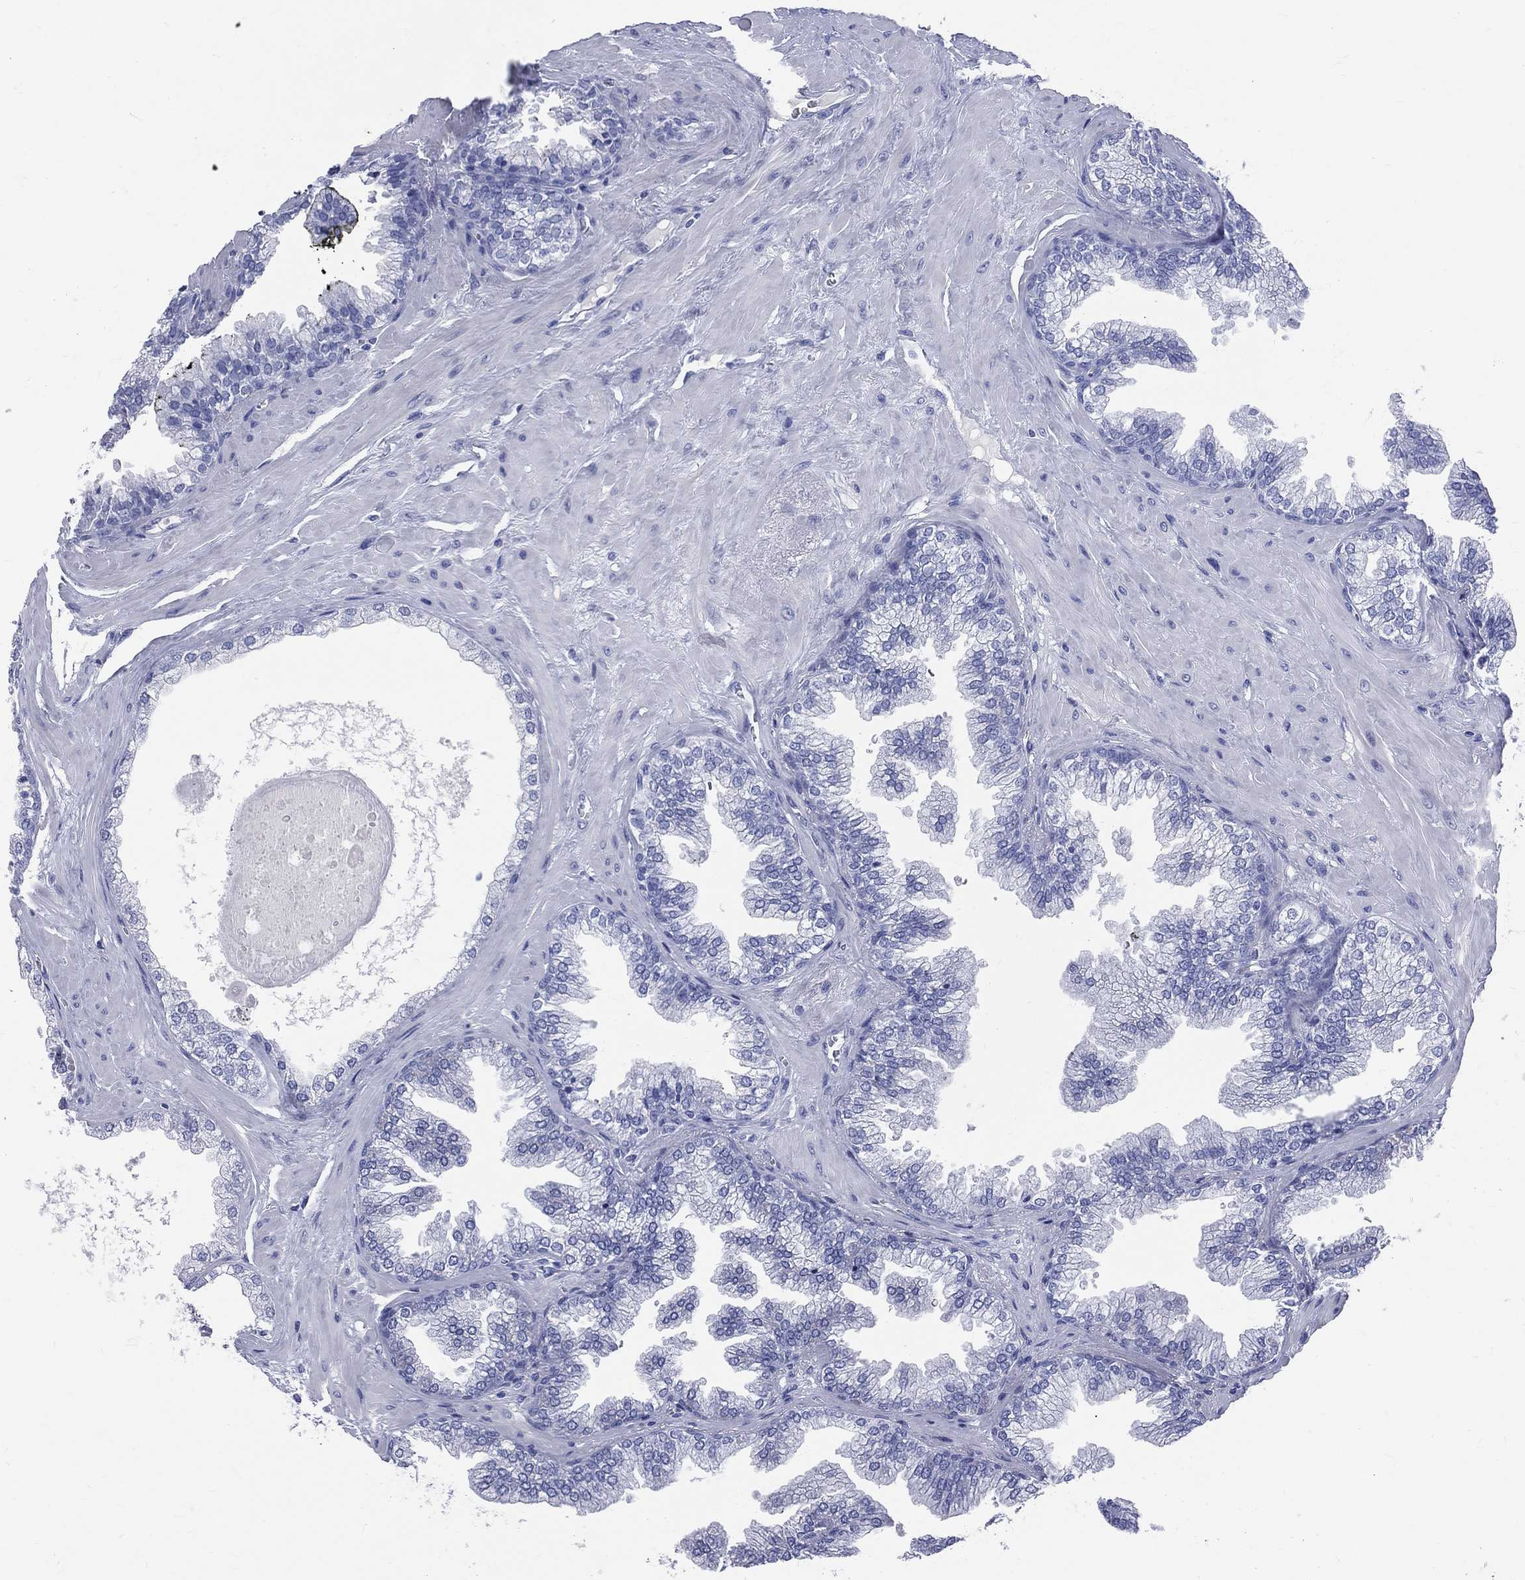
{"staining": {"intensity": "negative", "quantity": "none", "location": "none"}, "tissue": "prostate cancer", "cell_type": "Tumor cells", "image_type": "cancer", "snomed": [{"axis": "morphology", "description": "Adenocarcinoma, Low grade"}, {"axis": "topography", "description": "Prostate"}], "caption": "Immunohistochemistry of human low-grade adenocarcinoma (prostate) demonstrates no expression in tumor cells.", "gene": "CYLC1", "patient": {"sex": "male", "age": 72}}